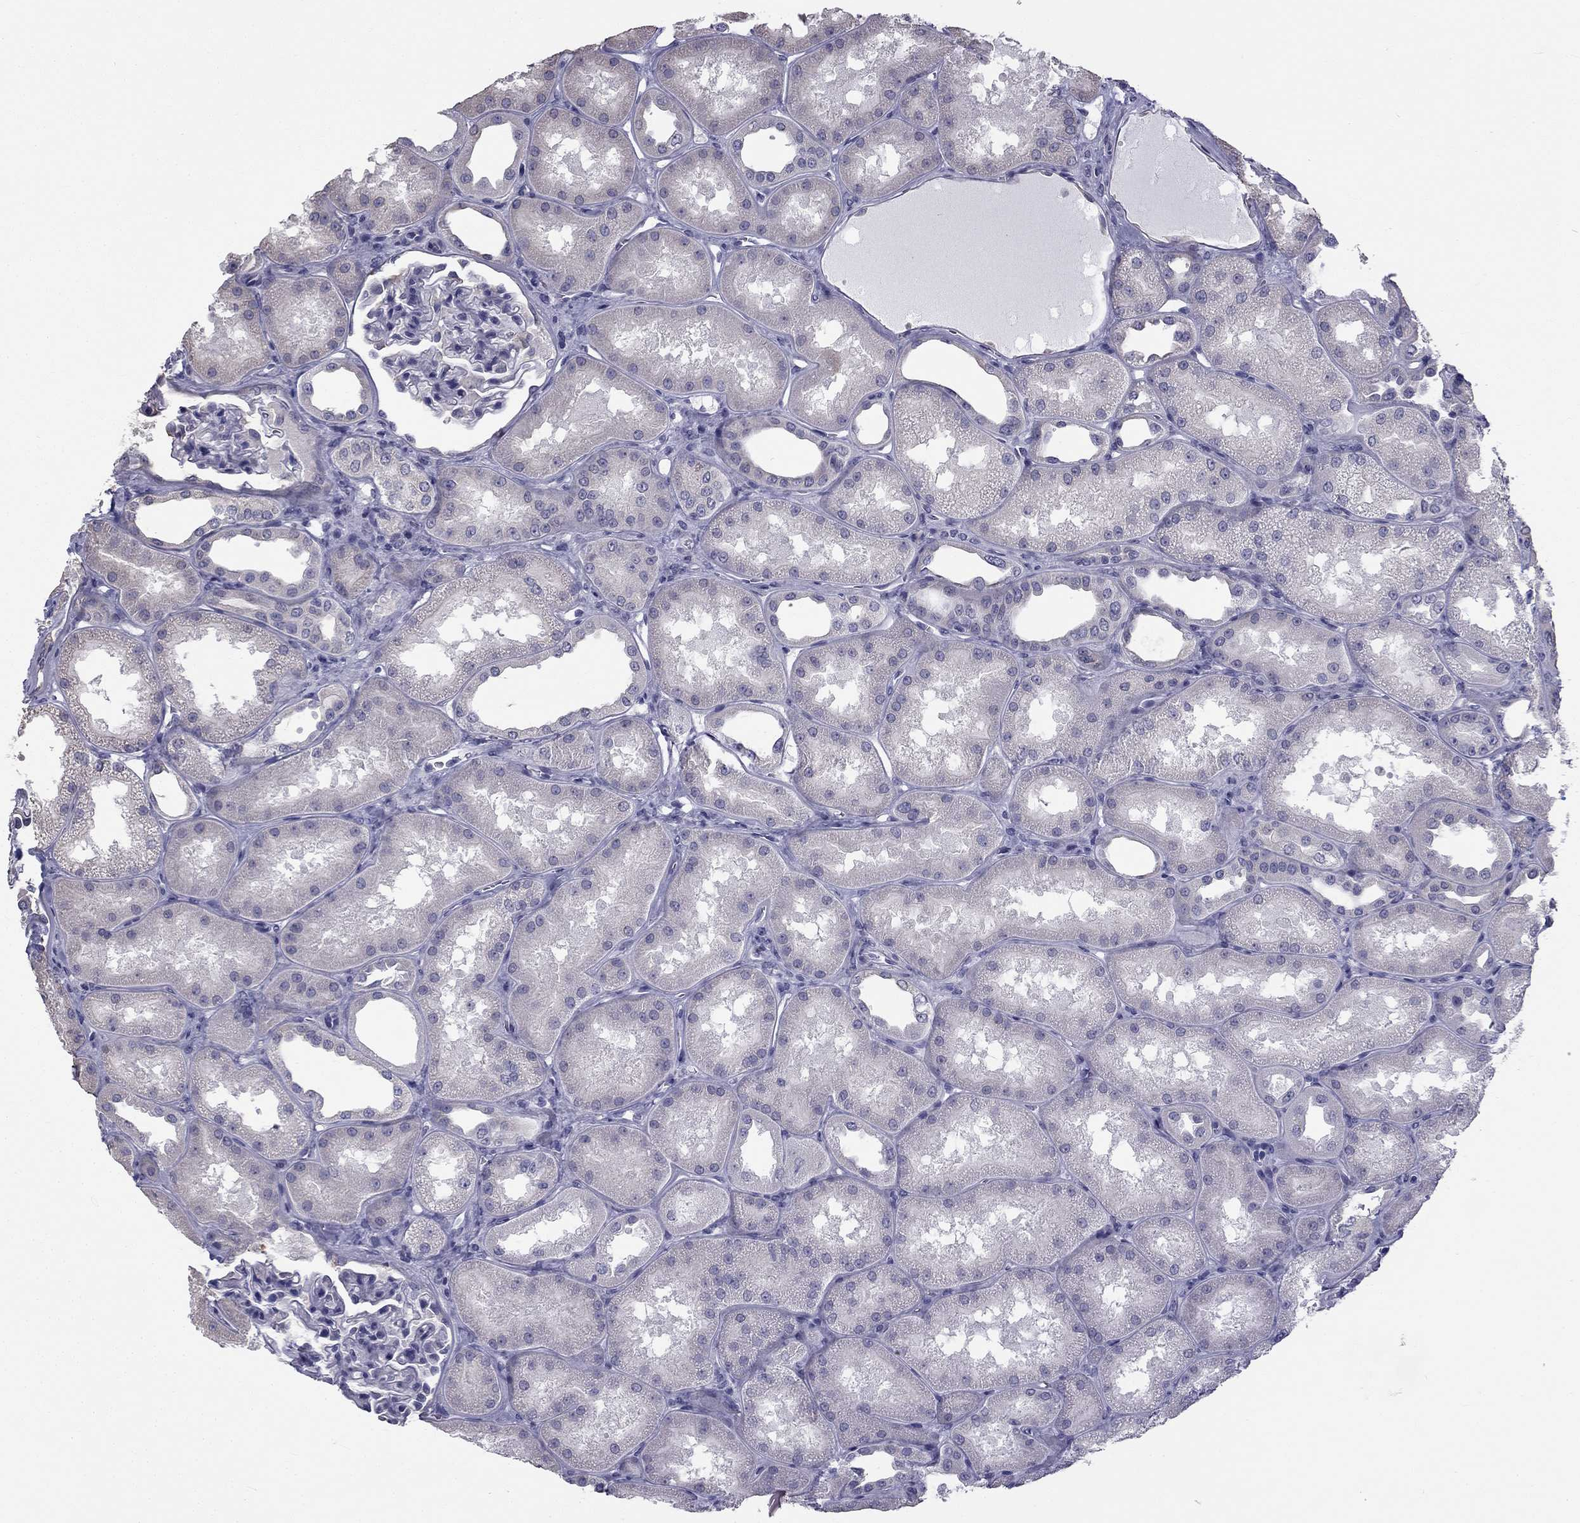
{"staining": {"intensity": "negative", "quantity": "none", "location": "none"}, "tissue": "kidney", "cell_type": "Cells in glomeruli", "image_type": "normal", "snomed": [{"axis": "morphology", "description": "Normal tissue, NOS"}, {"axis": "topography", "description": "Kidney"}], "caption": "Cells in glomeruli show no significant protein positivity in benign kidney. (DAB (3,3'-diaminobenzidine) immunohistochemistry (IHC) with hematoxylin counter stain).", "gene": "CCDC40", "patient": {"sex": "male", "age": 61}}